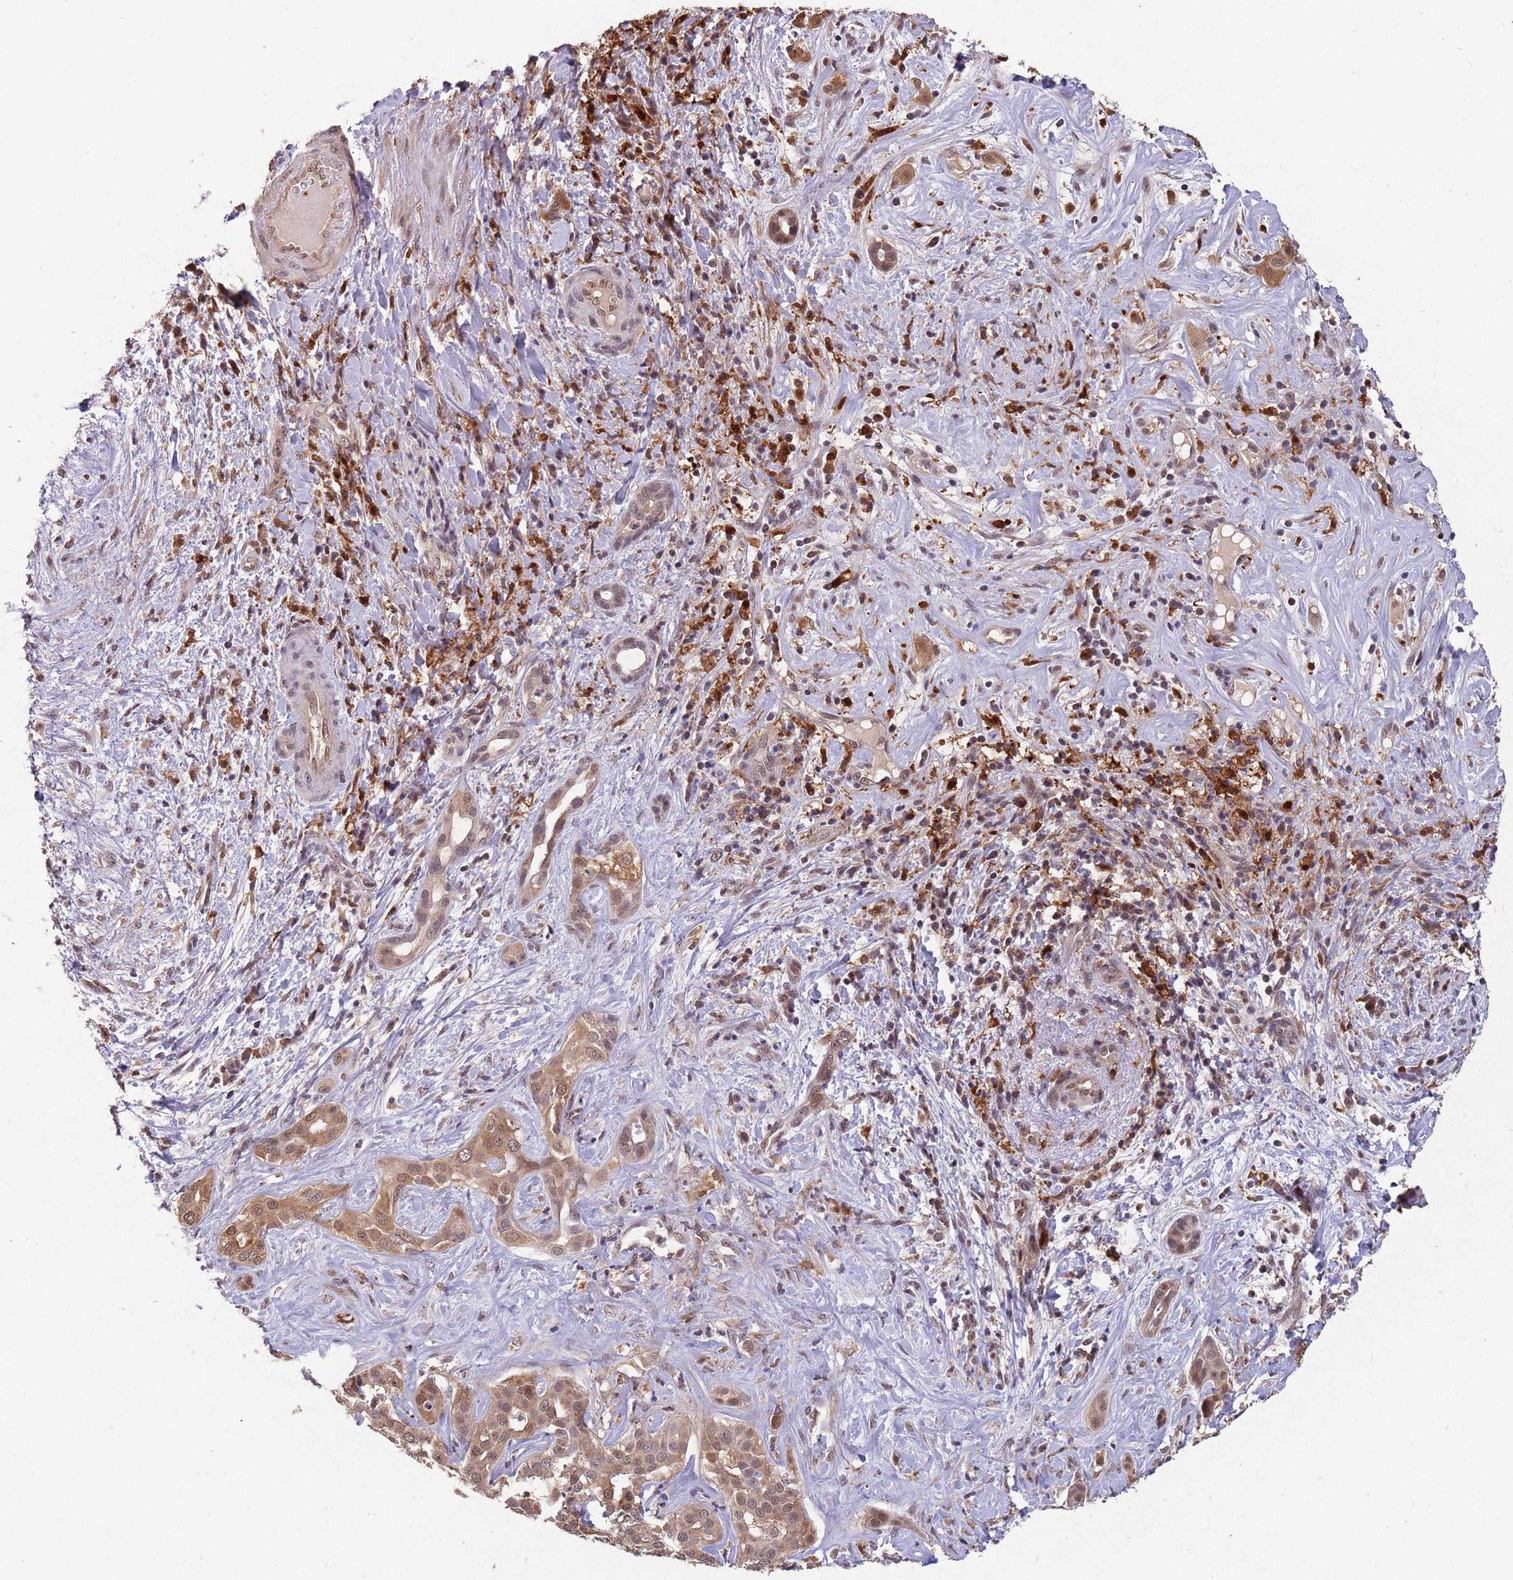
{"staining": {"intensity": "moderate", "quantity": ">75%", "location": "cytoplasmic/membranous,nuclear"}, "tissue": "liver cancer", "cell_type": "Tumor cells", "image_type": "cancer", "snomed": [{"axis": "morphology", "description": "Cholangiocarcinoma"}, {"axis": "topography", "description": "Liver"}], "caption": "Moderate cytoplasmic/membranous and nuclear expression is appreciated in approximately >75% of tumor cells in liver cancer.", "gene": "ZNF639", "patient": {"sex": "male", "age": 67}}